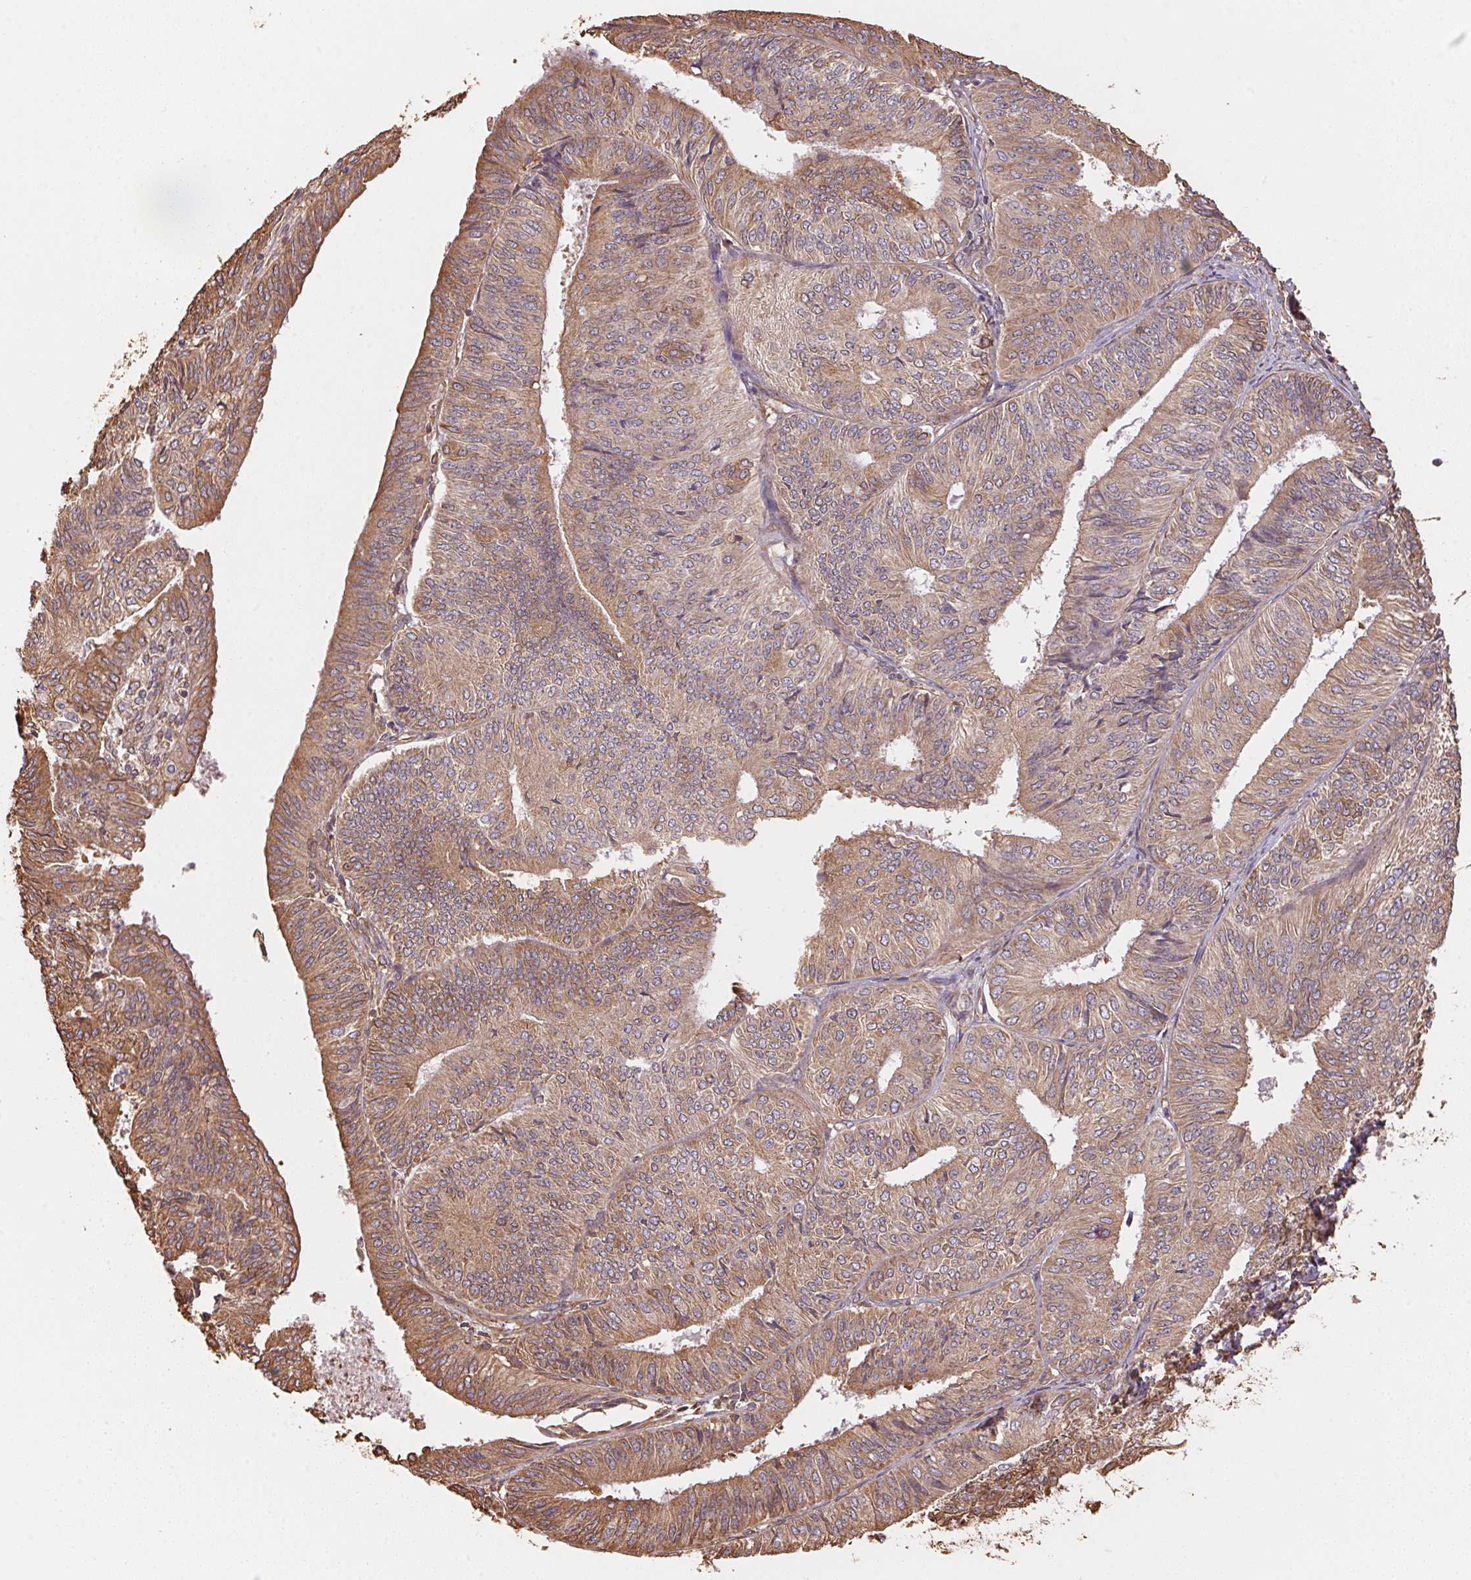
{"staining": {"intensity": "moderate", "quantity": ">75%", "location": "cytoplasmic/membranous"}, "tissue": "endometrial cancer", "cell_type": "Tumor cells", "image_type": "cancer", "snomed": [{"axis": "morphology", "description": "Adenocarcinoma, NOS"}, {"axis": "topography", "description": "Endometrium"}], "caption": "DAB (3,3'-diaminobenzidine) immunohistochemical staining of human endometrial adenocarcinoma reveals moderate cytoplasmic/membranous protein expression in about >75% of tumor cells.", "gene": "C6orf163", "patient": {"sex": "female", "age": 58}}